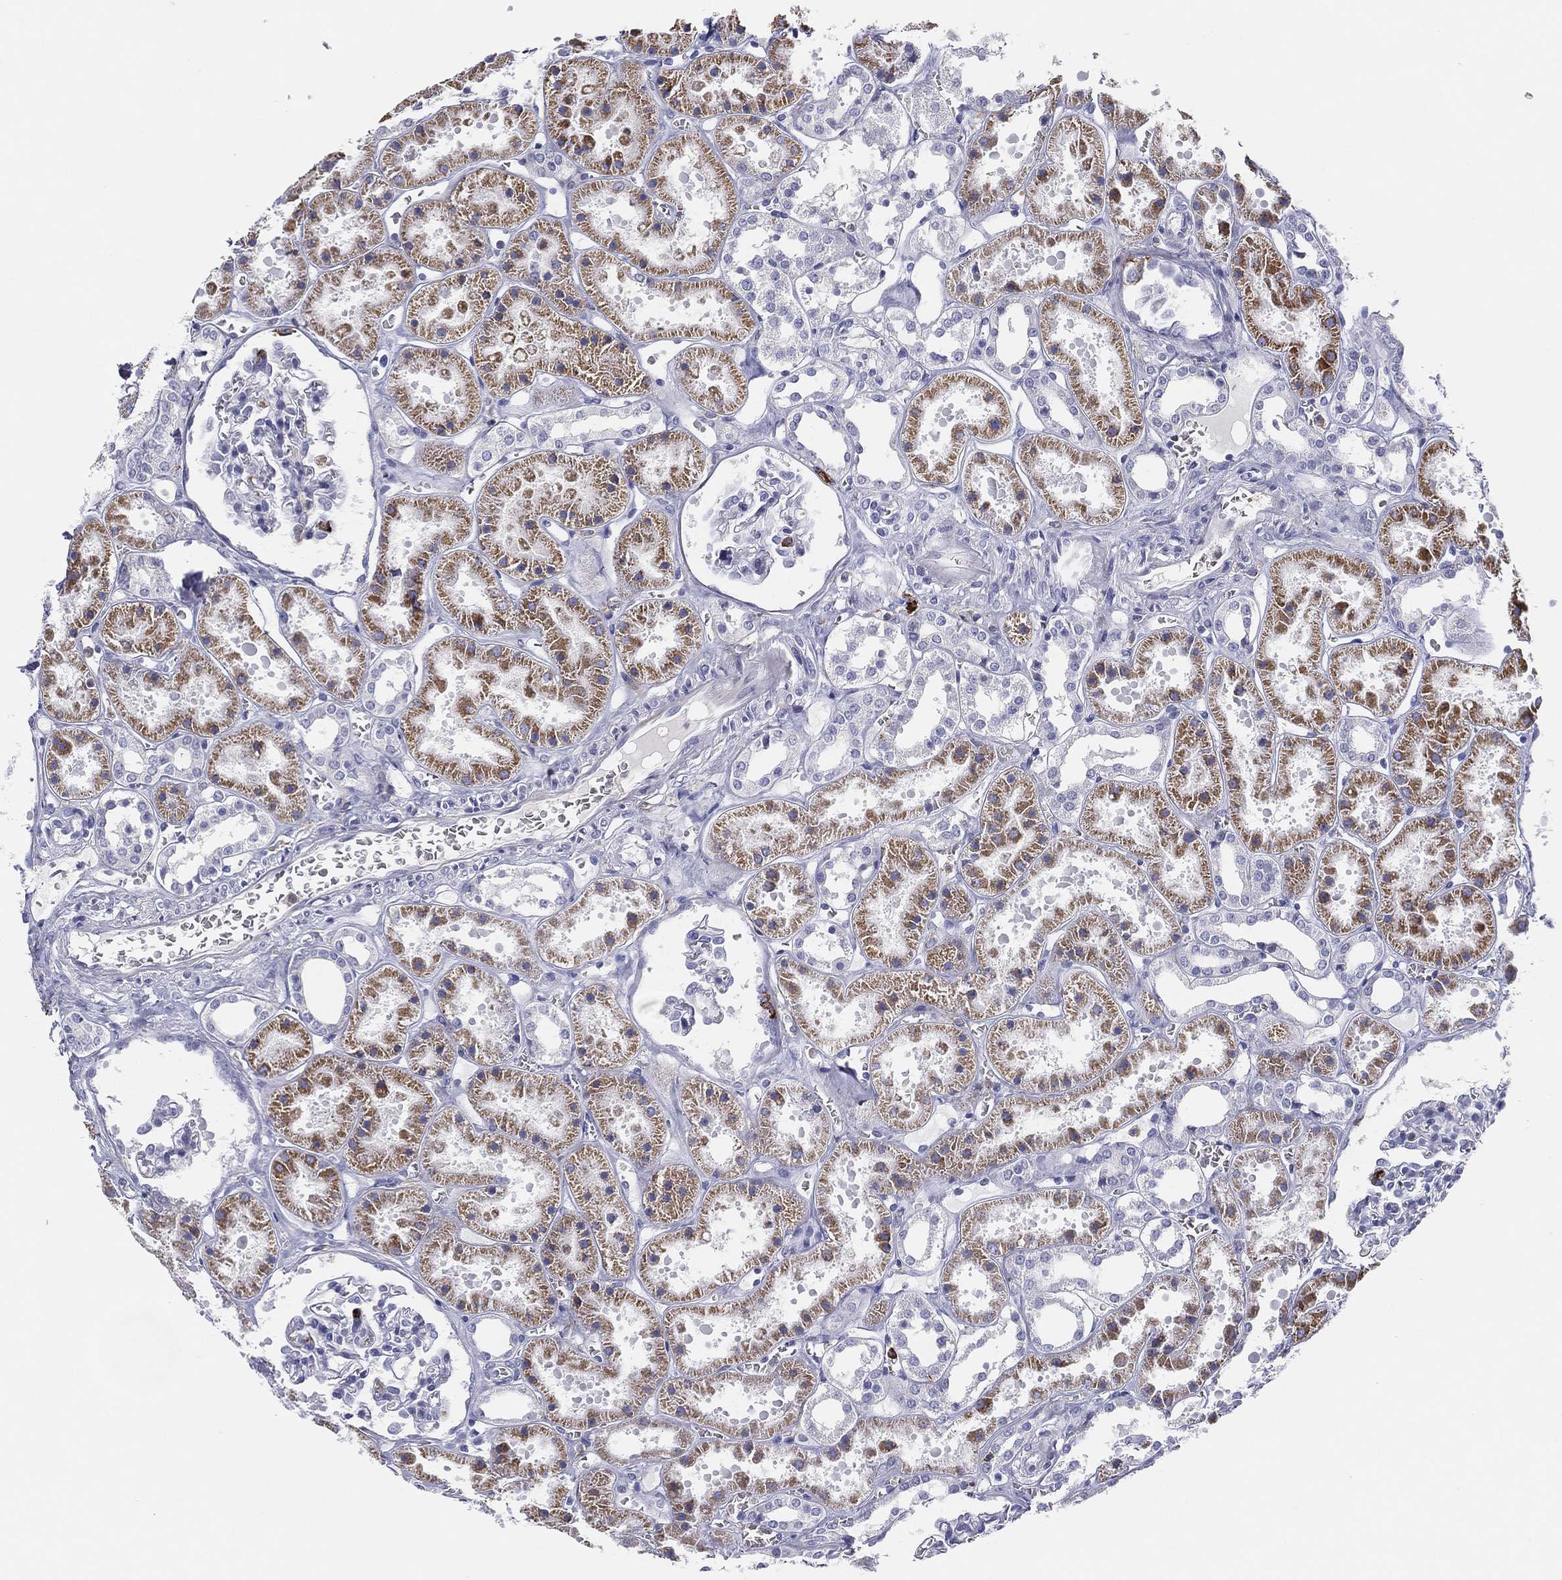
{"staining": {"intensity": "negative", "quantity": "none", "location": "none"}, "tissue": "kidney", "cell_type": "Cells in glomeruli", "image_type": "normal", "snomed": [{"axis": "morphology", "description": "Normal tissue, NOS"}, {"axis": "topography", "description": "Kidney"}], "caption": "A high-resolution image shows IHC staining of normal kidney, which displays no significant expression in cells in glomeruli.", "gene": "SELPLG", "patient": {"sex": "female", "age": 41}}